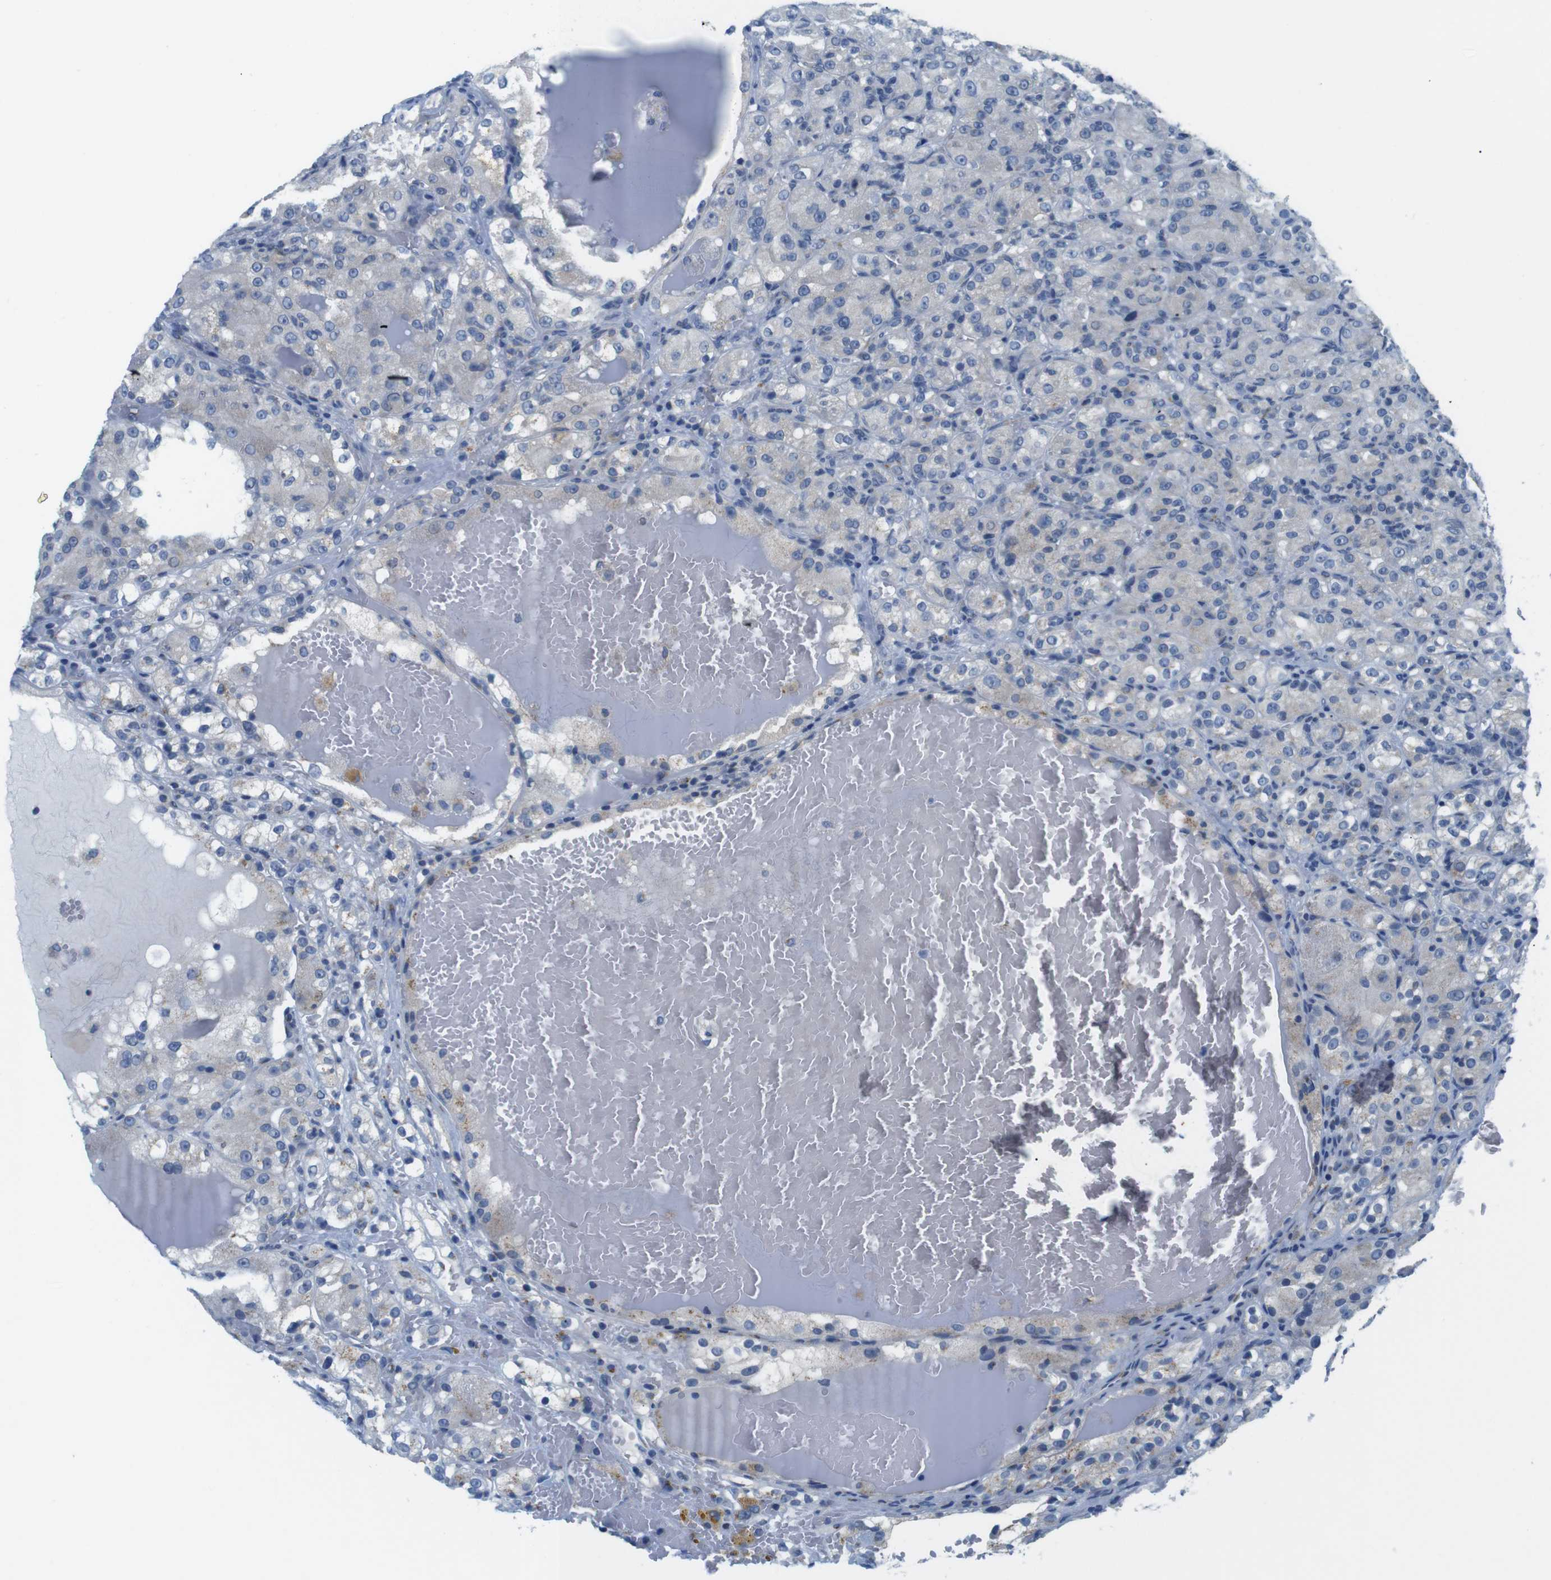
{"staining": {"intensity": "negative", "quantity": "none", "location": "none"}, "tissue": "renal cancer", "cell_type": "Tumor cells", "image_type": "cancer", "snomed": [{"axis": "morphology", "description": "Normal tissue, NOS"}, {"axis": "morphology", "description": "Adenocarcinoma, NOS"}, {"axis": "topography", "description": "Kidney"}], "caption": "An IHC photomicrograph of renal cancer (adenocarcinoma) is shown. There is no staining in tumor cells of renal cancer (adenocarcinoma). Brightfield microscopy of immunohistochemistry stained with DAB (brown) and hematoxylin (blue), captured at high magnification.", "gene": "GOLGA2", "patient": {"sex": "male", "age": 61}}